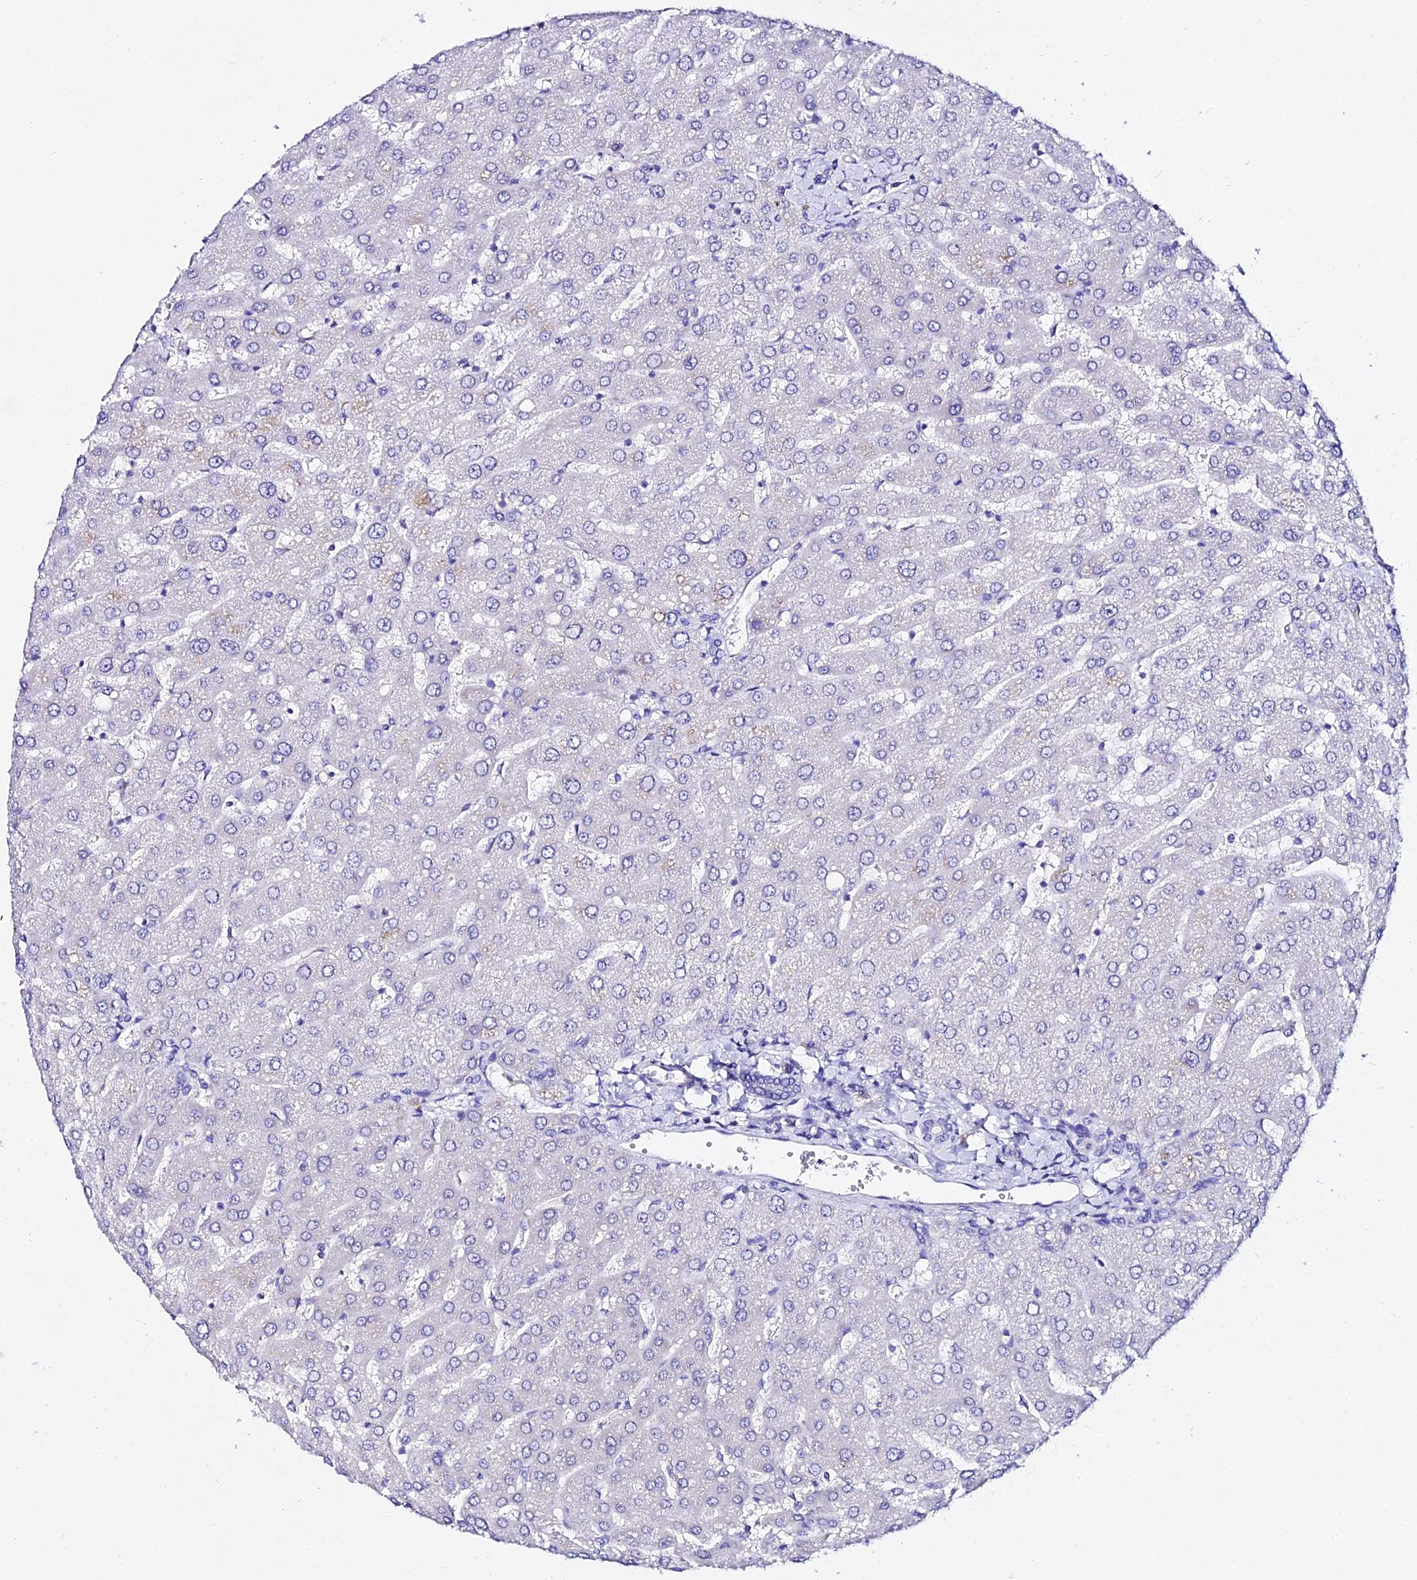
{"staining": {"intensity": "negative", "quantity": "none", "location": "none"}, "tissue": "liver", "cell_type": "Cholangiocytes", "image_type": "normal", "snomed": [{"axis": "morphology", "description": "Normal tissue, NOS"}, {"axis": "topography", "description": "Liver"}], "caption": "The histopathology image displays no staining of cholangiocytes in normal liver. Brightfield microscopy of immunohistochemistry (IHC) stained with DAB (3,3'-diaminobenzidine) (brown) and hematoxylin (blue), captured at high magnification.", "gene": "ATG16L2", "patient": {"sex": "male", "age": 55}}